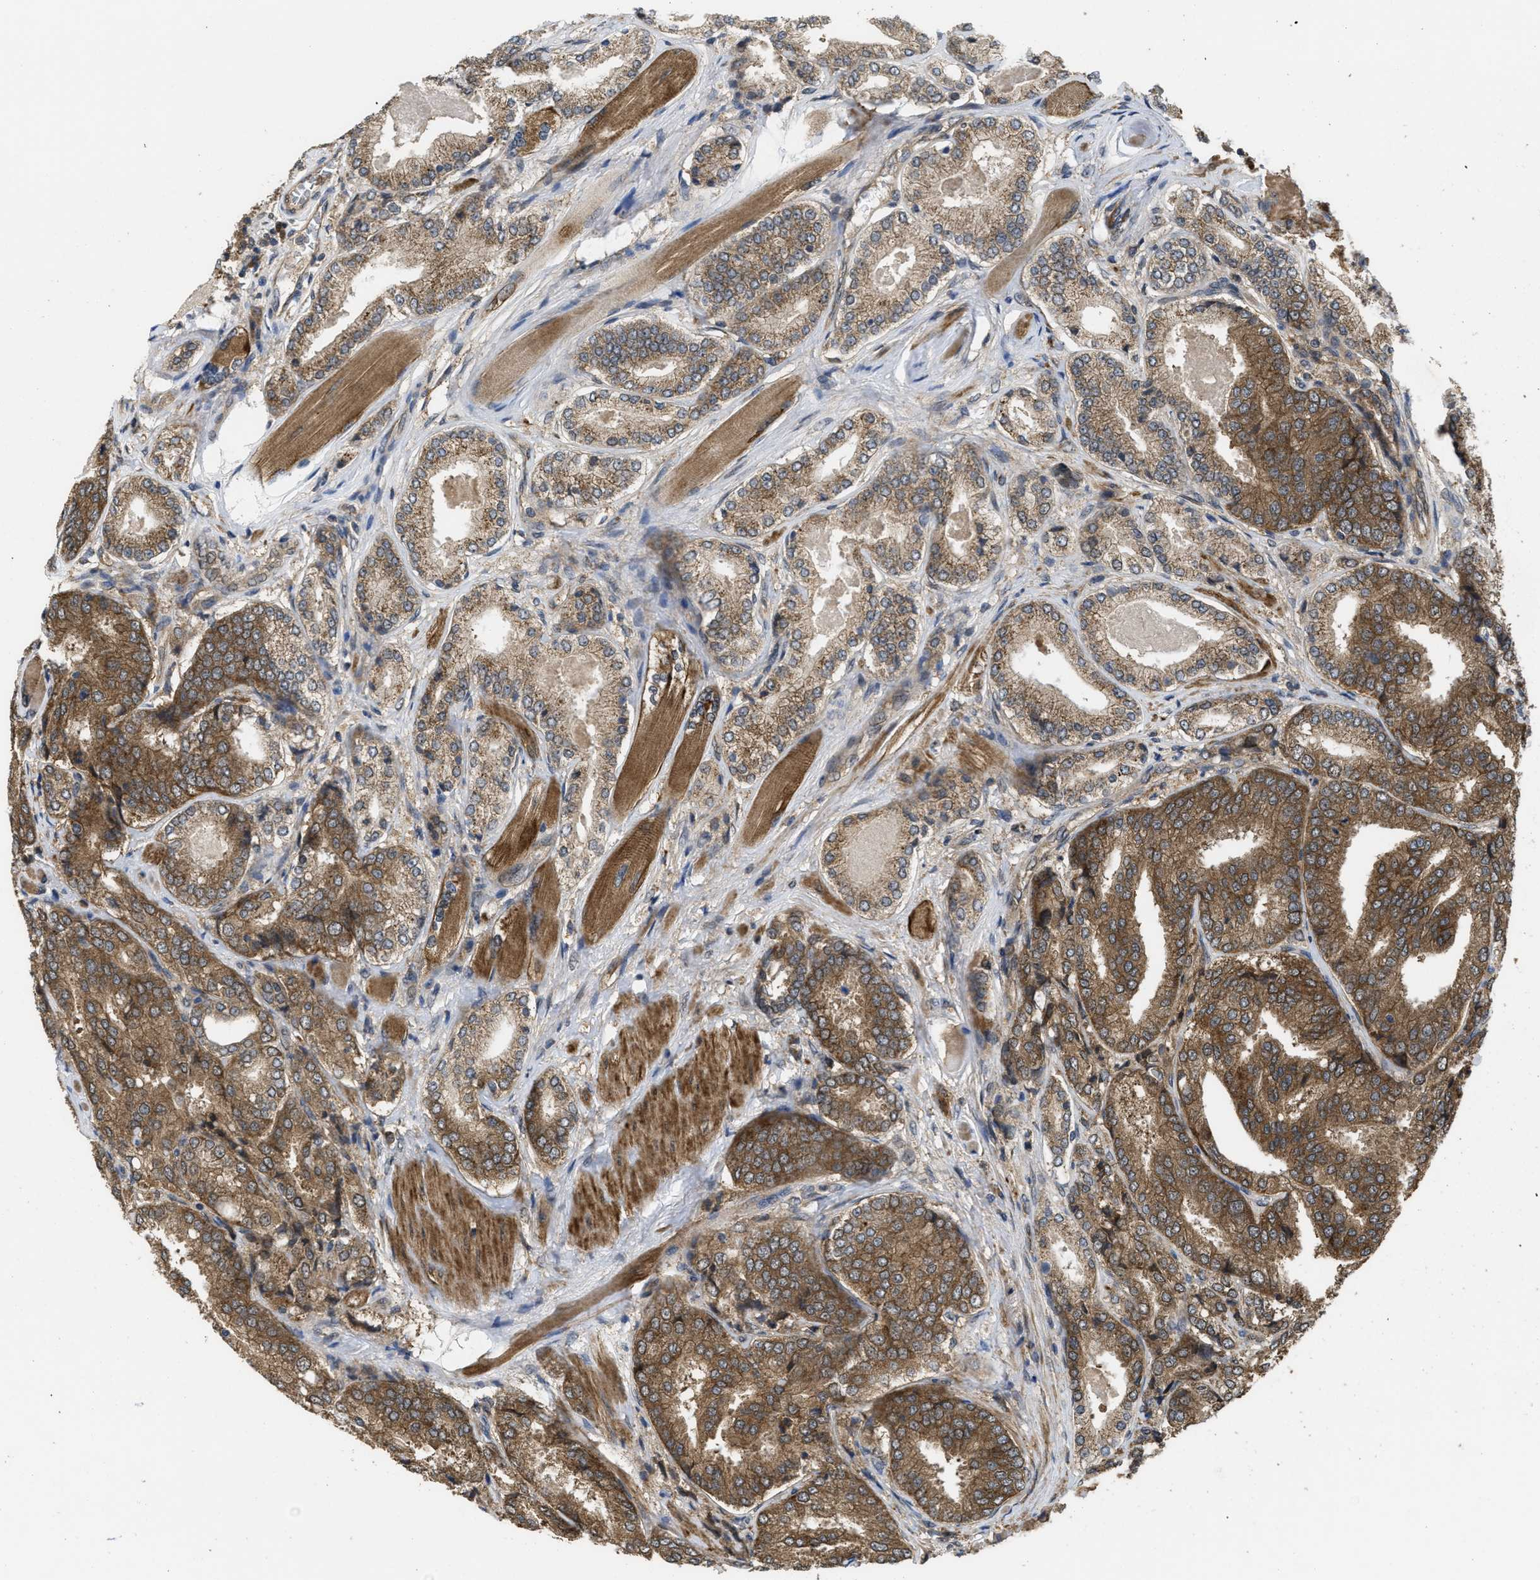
{"staining": {"intensity": "moderate", "quantity": ">75%", "location": "cytoplasmic/membranous"}, "tissue": "prostate cancer", "cell_type": "Tumor cells", "image_type": "cancer", "snomed": [{"axis": "morphology", "description": "Adenocarcinoma, High grade"}, {"axis": "topography", "description": "Prostate"}], "caption": "A micrograph of prostate cancer stained for a protein demonstrates moderate cytoplasmic/membranous brown staining in tumor cells. The protein of interest is shown in brown color, while the nuclei are stained blue.", "gene": "FZD6", "patient": {"sex": "male", "age": 50}}